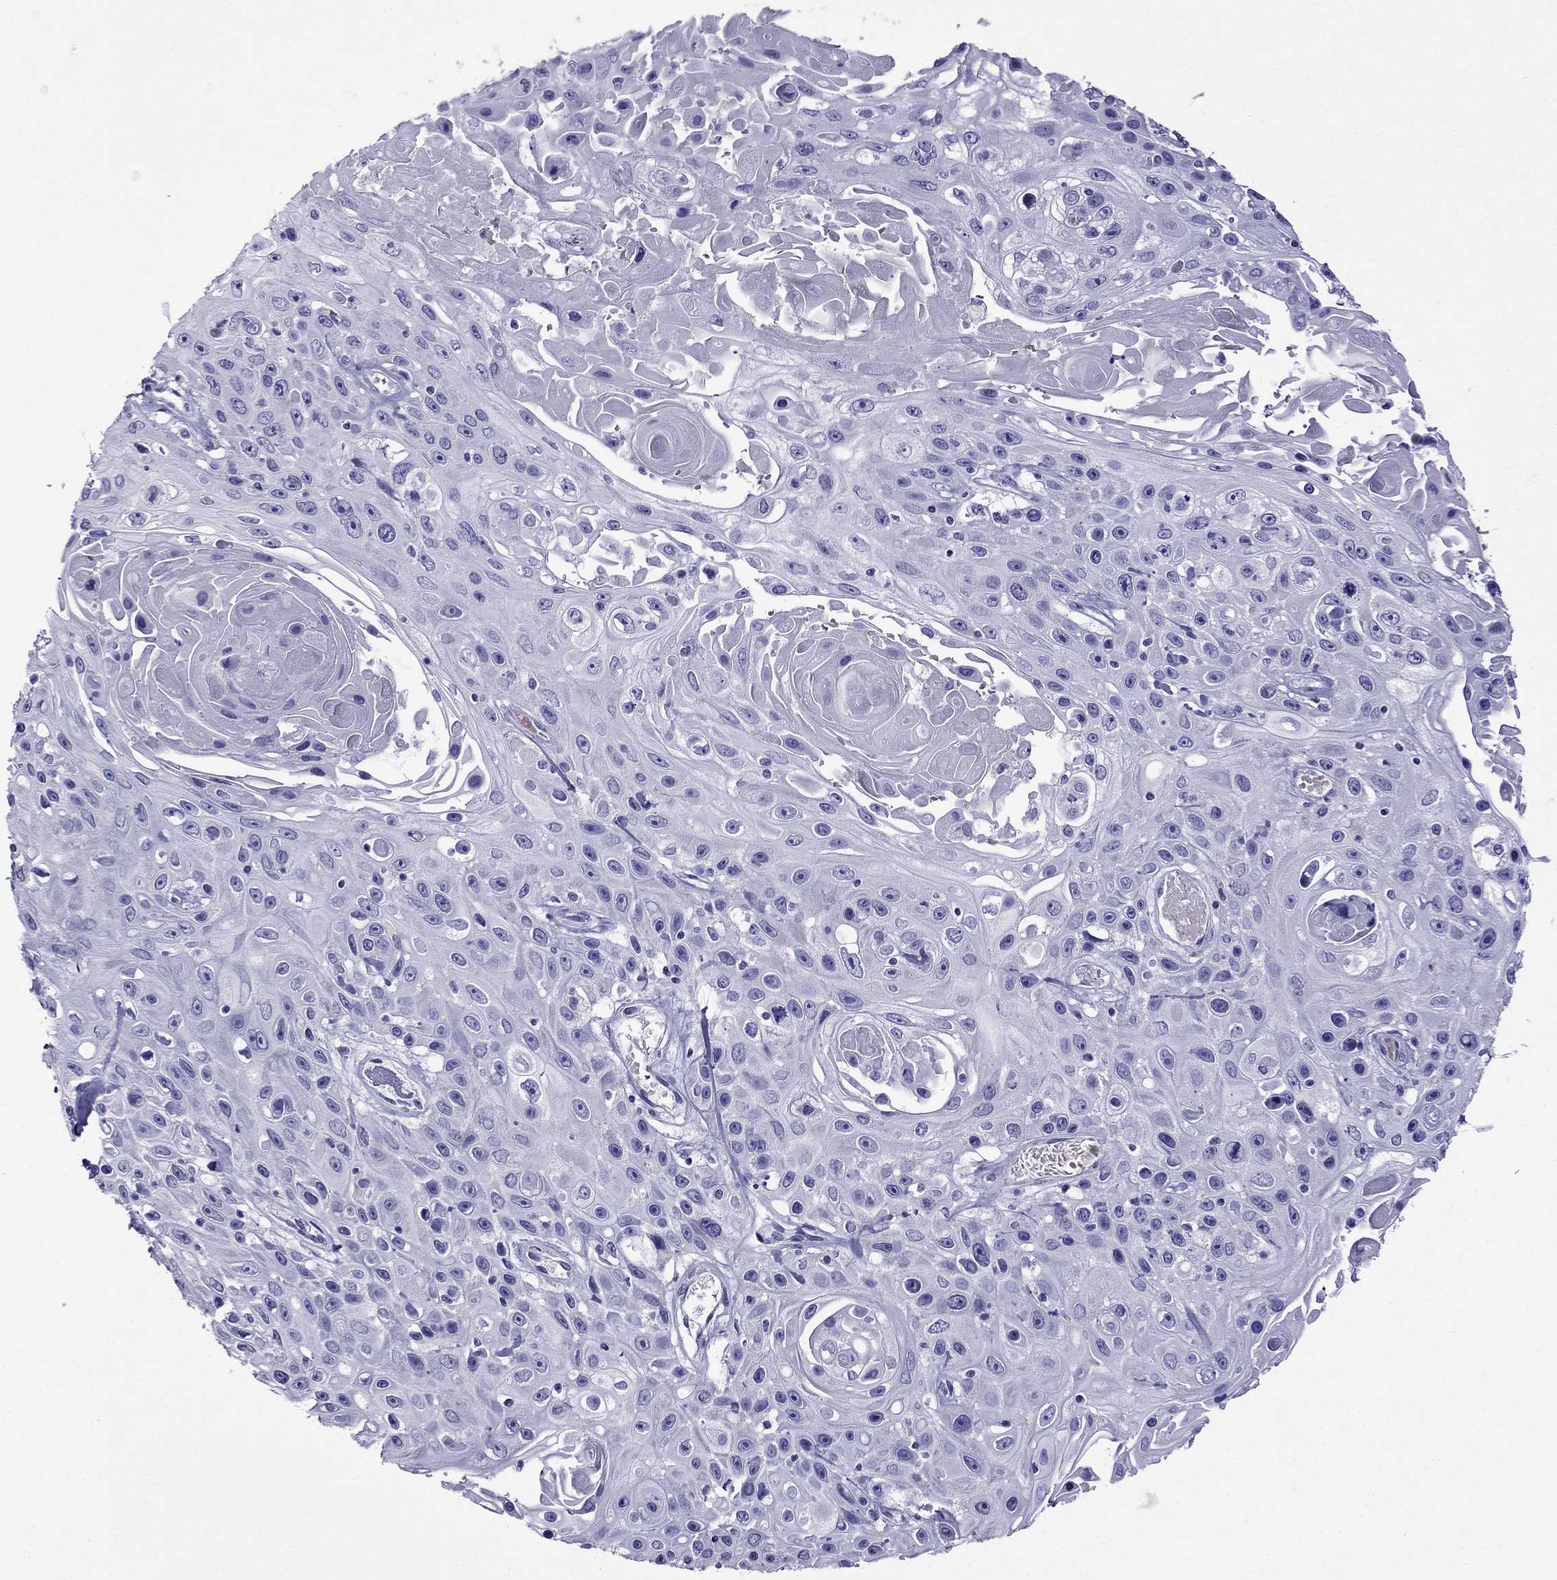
{"staining": {"intensity": "negative", "quantity": "none", "location": "none"}, "tissue": "skin cancer", "cell_type": "Tumor cells", "image_type": "cancer", "snomed": [{"axis": "morphology", "description": "Squamous cell carcinoma, NOS"}, {"axis": "topography", "description": "Skin"}], "caption": "Human skin squamous cell carcinoma stained for a protein using IHC displays no expression in tumor cells.", "gene": "TDRD1", "patient": {"sex": "male", "age": 82}}